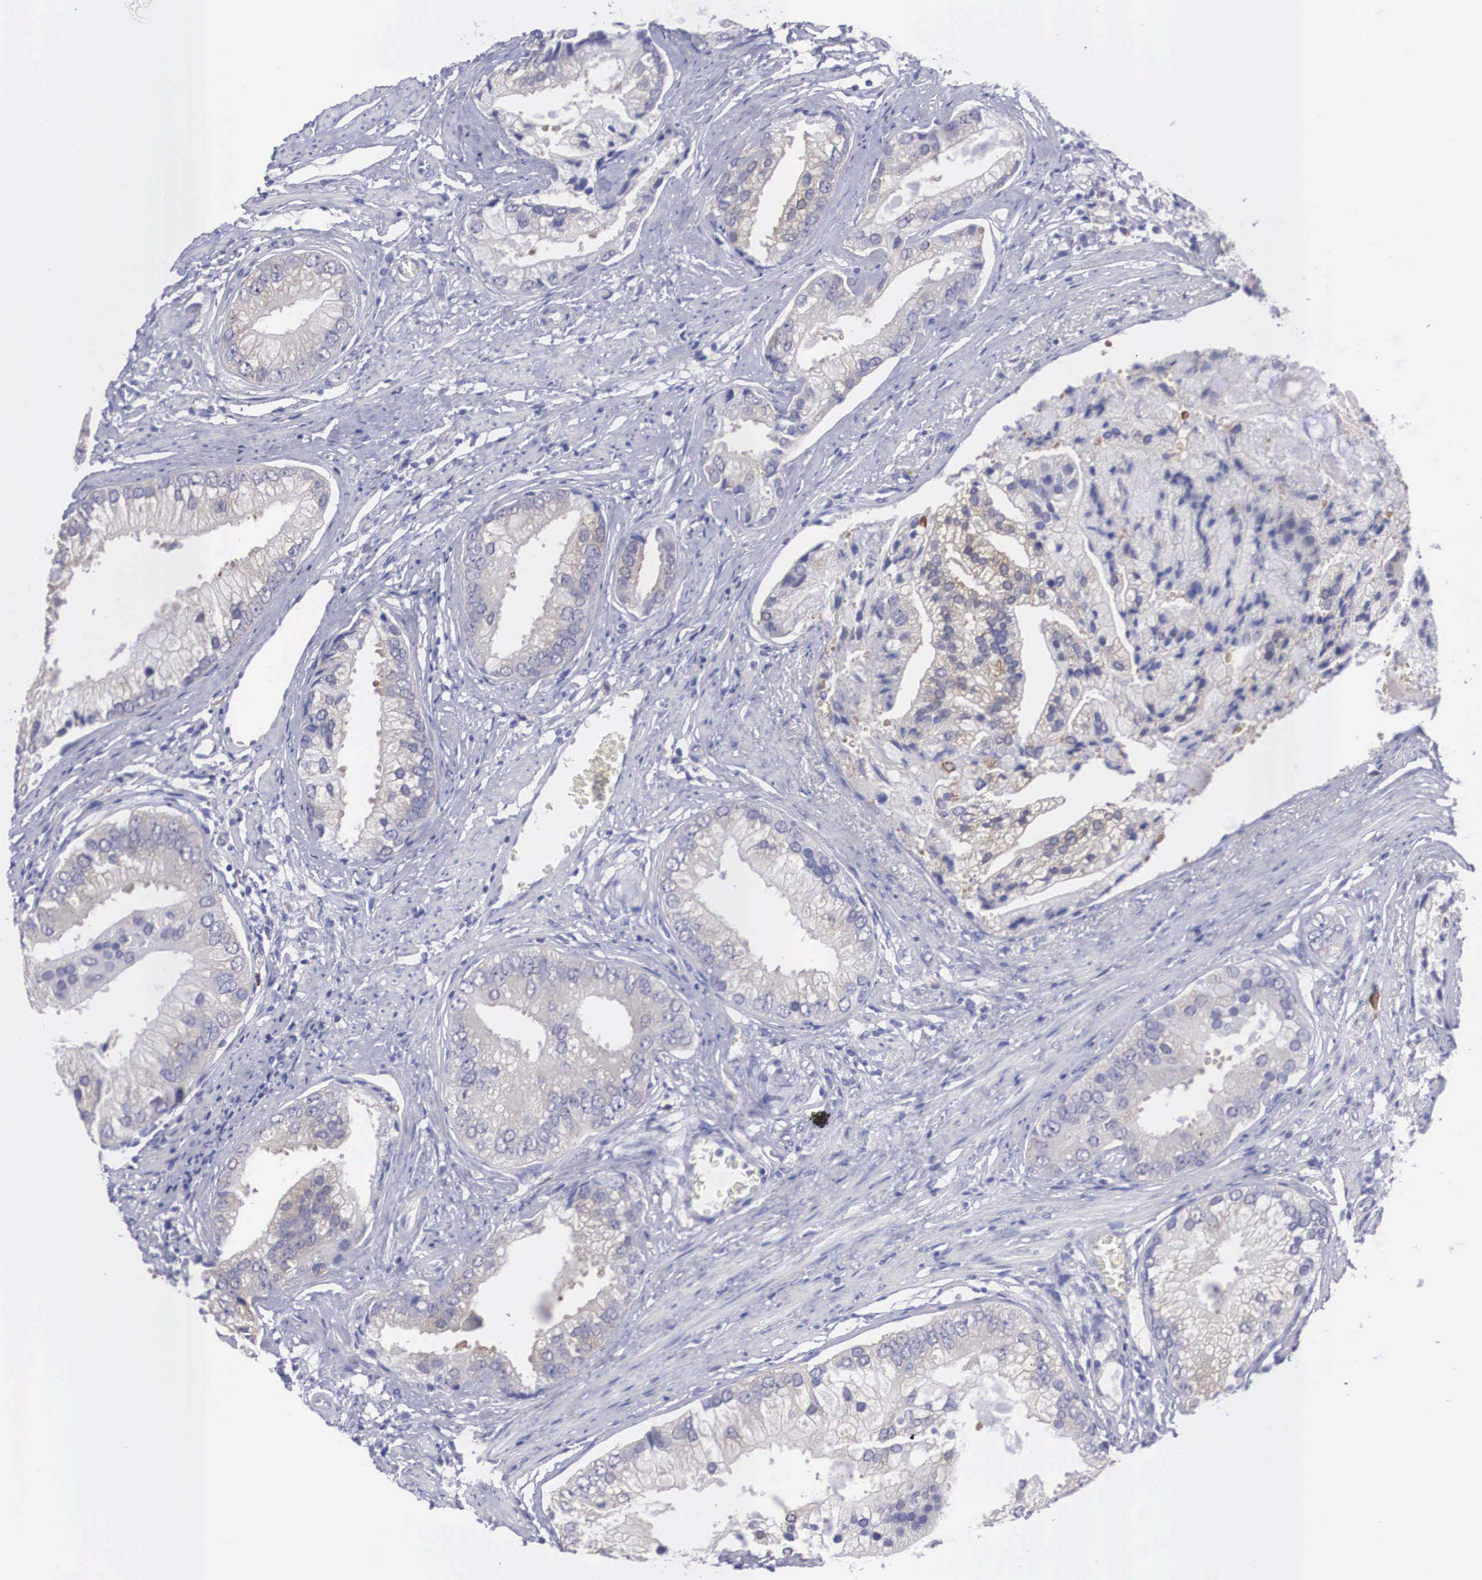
{"staining": {"intensity": "weak", "quantity": "25%-75%", "location": "cytoplasmic/membranous"}, "tissue": "prostate cancer", "cell_type": "Tumor cells", "image_type": "cancer", "snomed": [{"axis": "morphology", "description": "Adenocarcinoma, Low grade"}, {"axis": "topography", "description": "Prostate"}], "caption": "Weak cytoplasmic/membranous expression is present in approximately 25%-75% of tumor cells in prostate cancer.", "gene": "REPS2", "patient": {"sex": "male", "age": 71}}